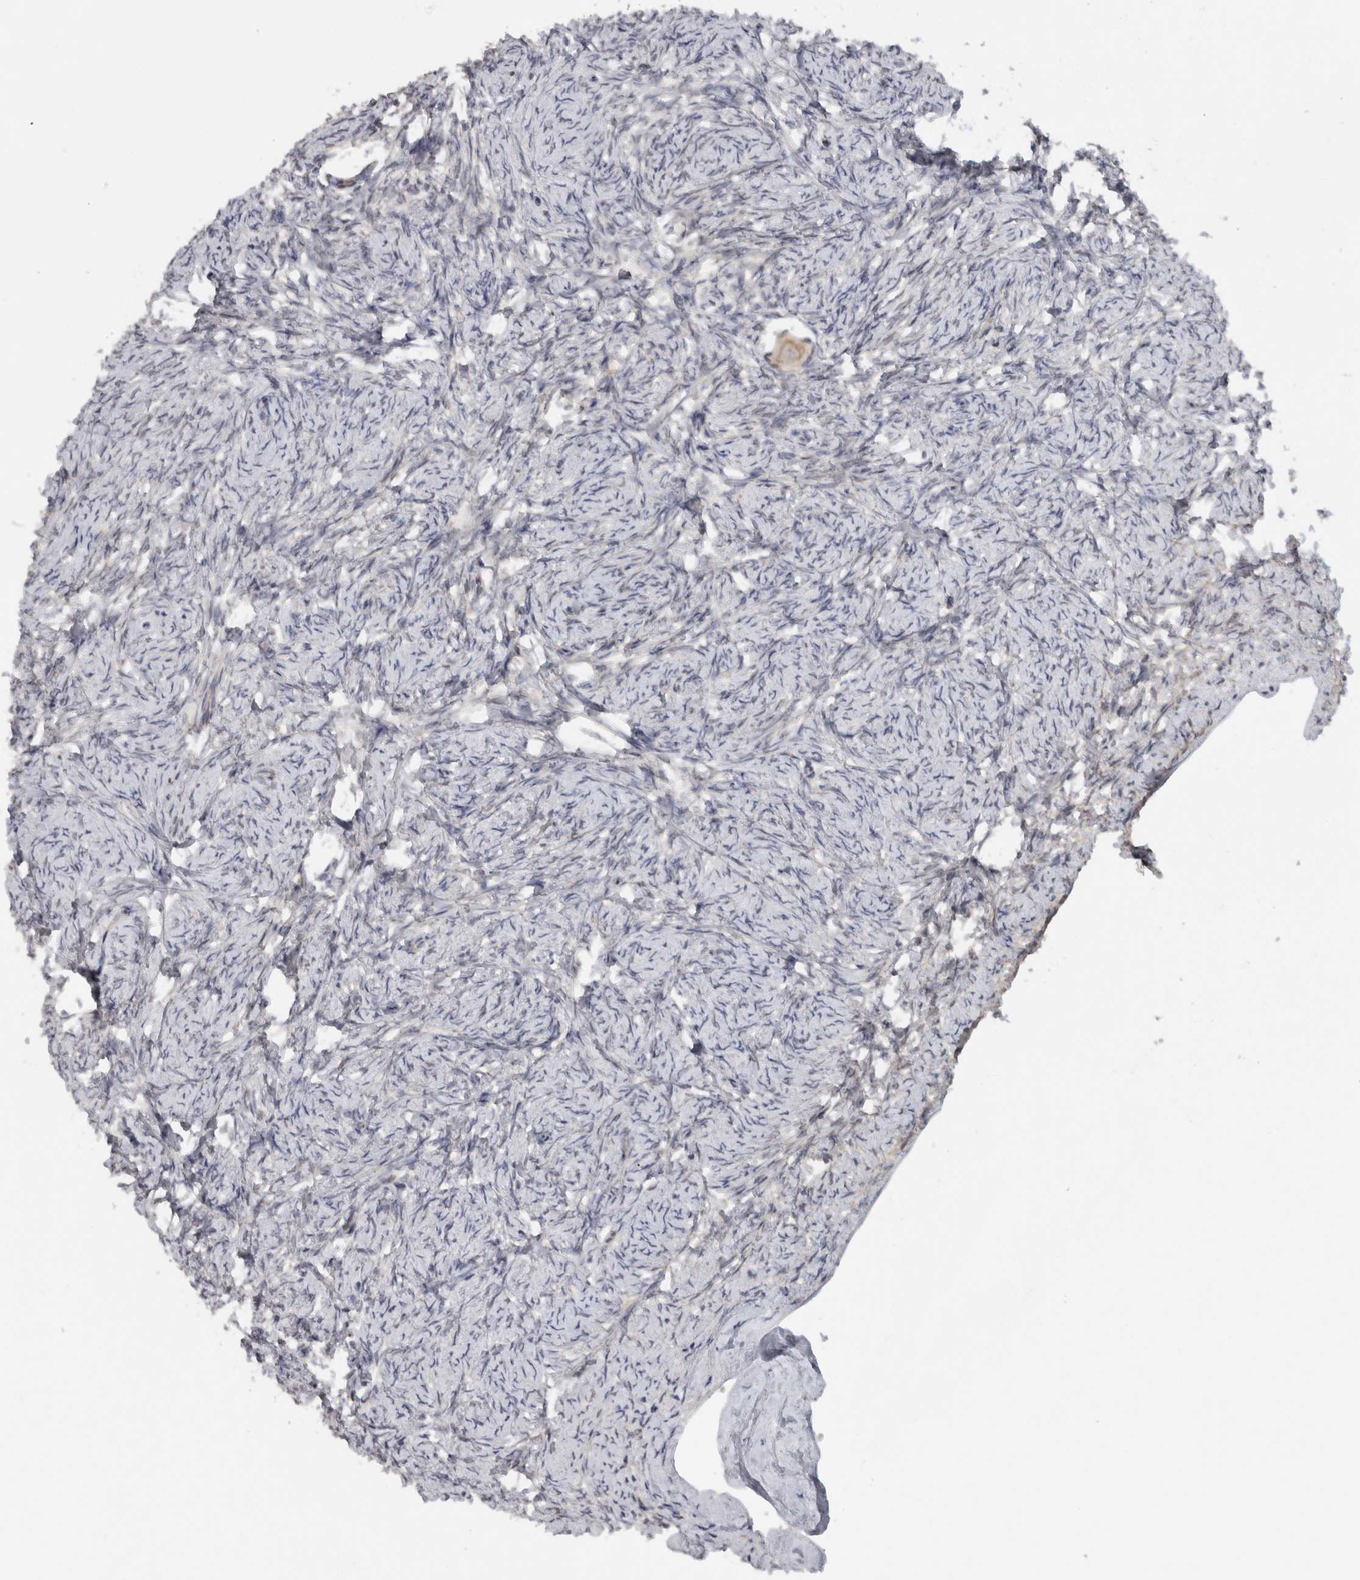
{"staining": {"intensity": "moderate", "quantity": ">75%", "location": "cytoplasmic/membranous"}, "tissue": "ovary", "cell_type": "Follicle cells", "image_type": "normal", "snomed": [{"axis": "morphology", "description": "Normal tissue, NOS"}, {"axis": "topography", "description": "Ovary"}], "caption": "Human ovary stained with a brown dye reveals moderate cytoplasmic/membranous positive staining in approximately >75% of follicle cells.", "gene": "RAB18", "patient": {"sex": "female", "age": 34}}